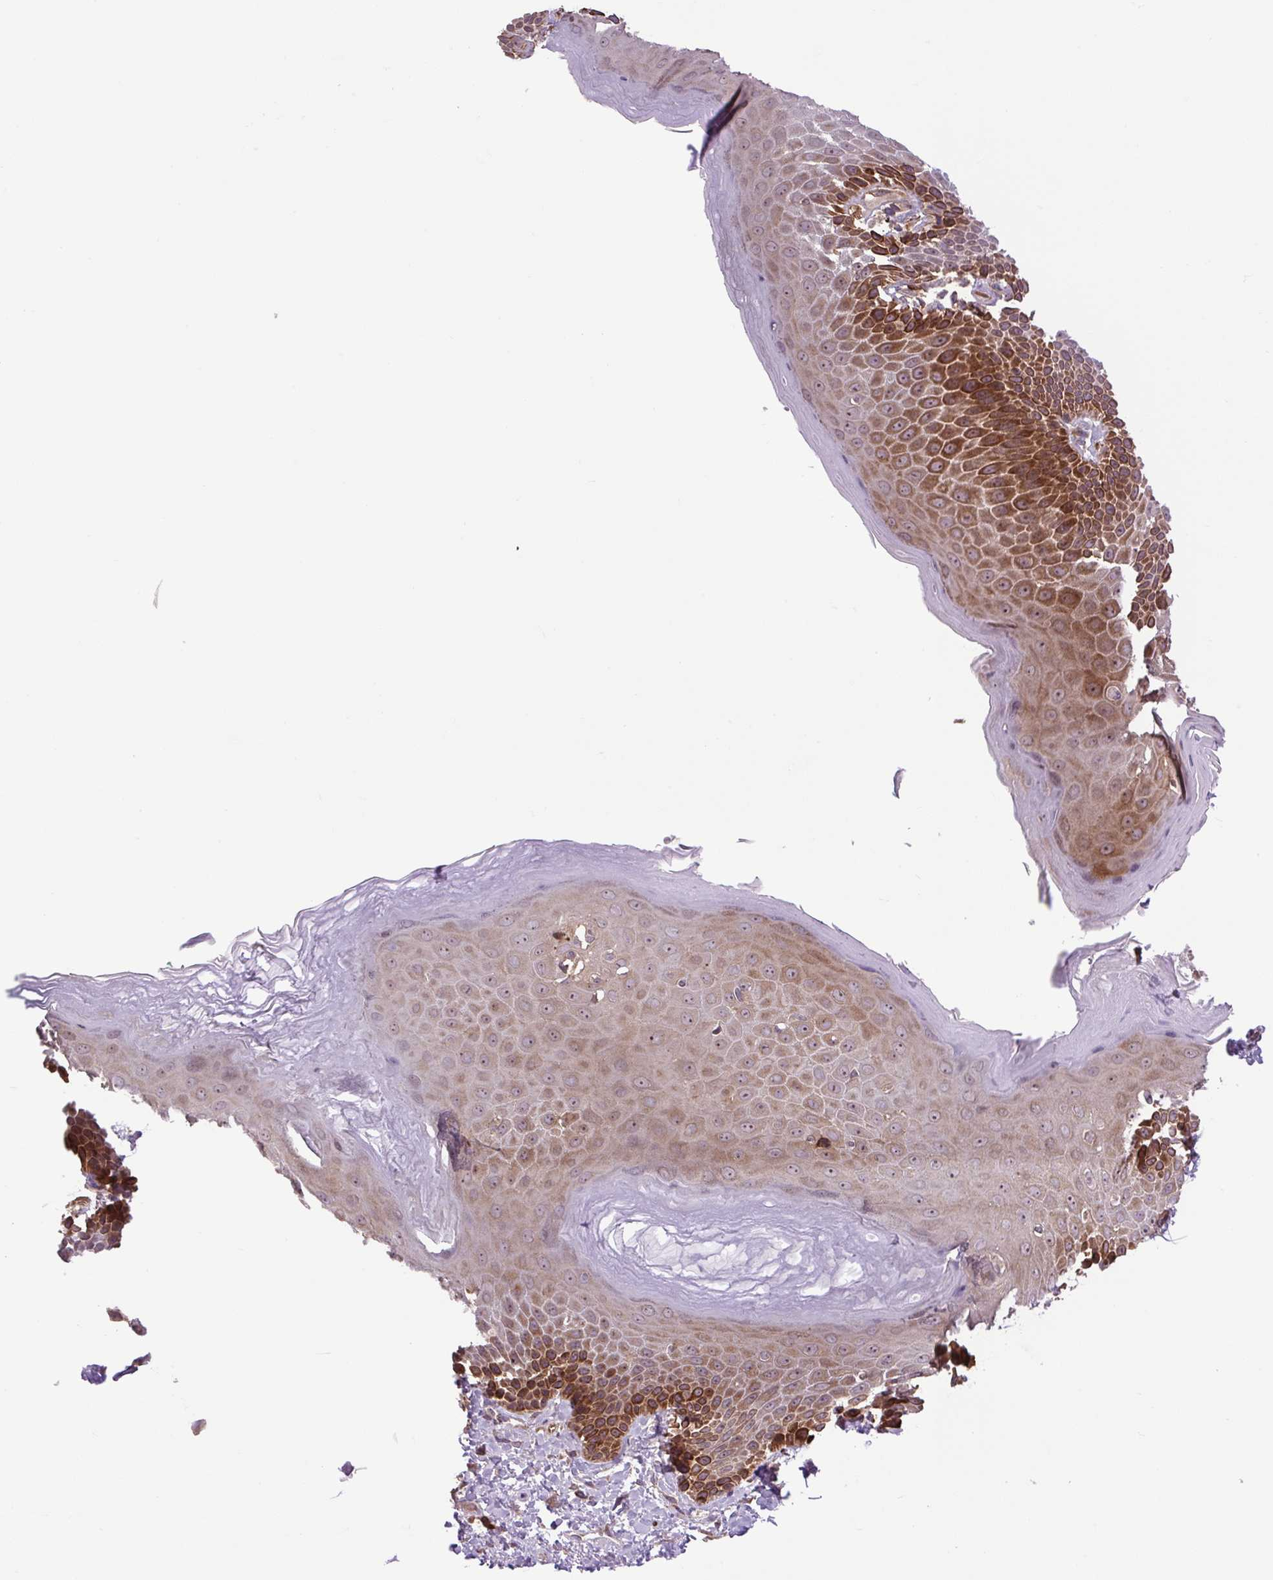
{"staining": {"intensity": "strong", "quantity": "25%-75%", "location": "cytoplasmic/membranous"}, "tissue": "skin", "cell_type": "Epidermal cells", "image_type": "normal", "snomed": [{"axis": "morphology", "description": "Normal tissue, NOS"}, {"axis": "topography", "description": "Peripheral nerve tissue"}], "caption": "This image shows normal skin stained with immunohistochemistry (IHC) to label a protein in brown. The cytoplasmic/membranous of epidermal cells show strong positivity for the protein. Nuclei are counter-stained blue.", "gene": "PLCG1", "patient": {"sex": "male", "age": 51}}